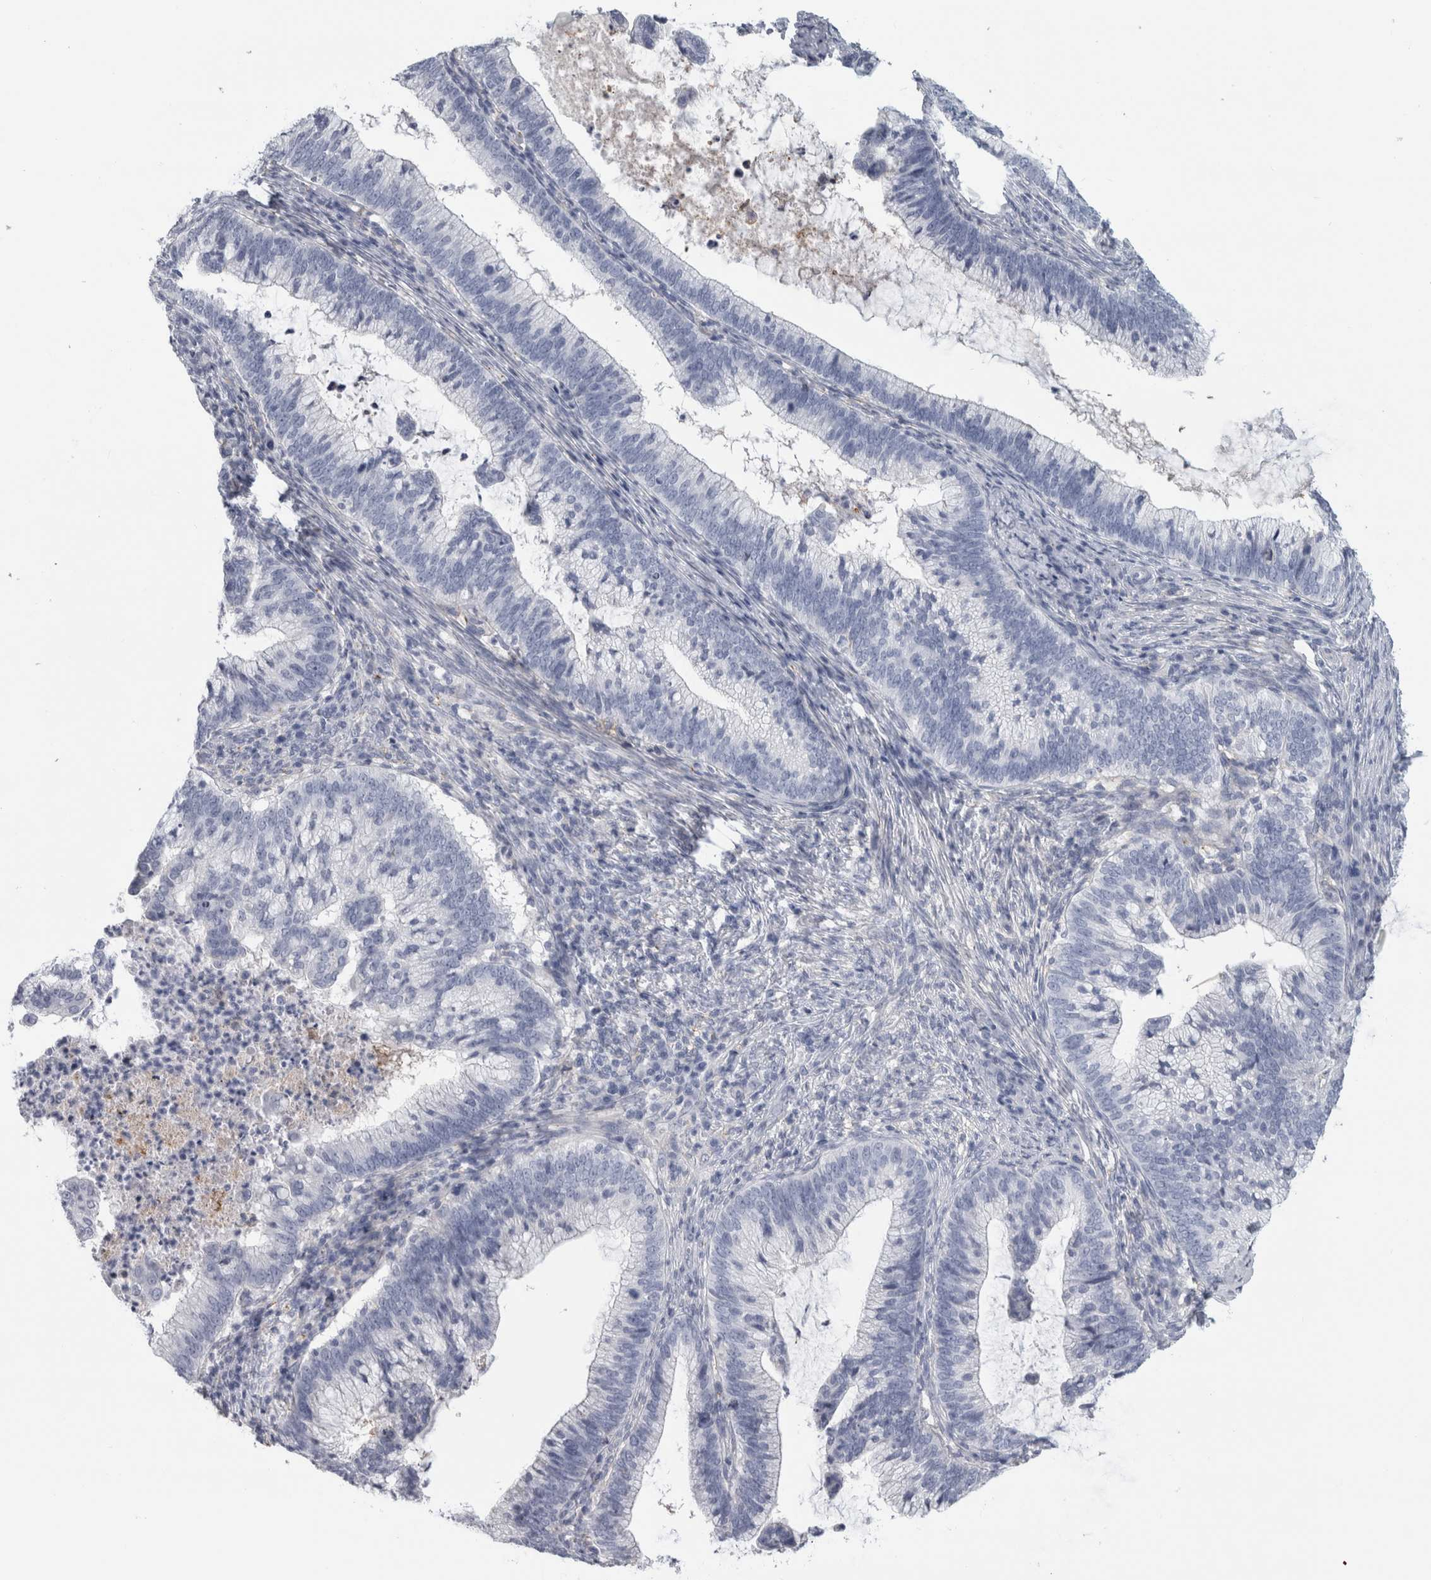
{"staining": {"intensity": "negative", "quantity": "none", "location": "none"}, "tissue": "cervical cancer", "cell_type": "Tumor cells", "image_type": "cancer", "snomed": [{"axis": "morphology", "description": "Adenocarcinoma, NOS"}, {"axis": "topography", "description": "Cervix"}], "caption": "The photomicrograph exhibits no significant staining in tumor cells of cervical cancer.", "gene": "DNAJC24", "patient": {"sex": "female", "age": 36}}